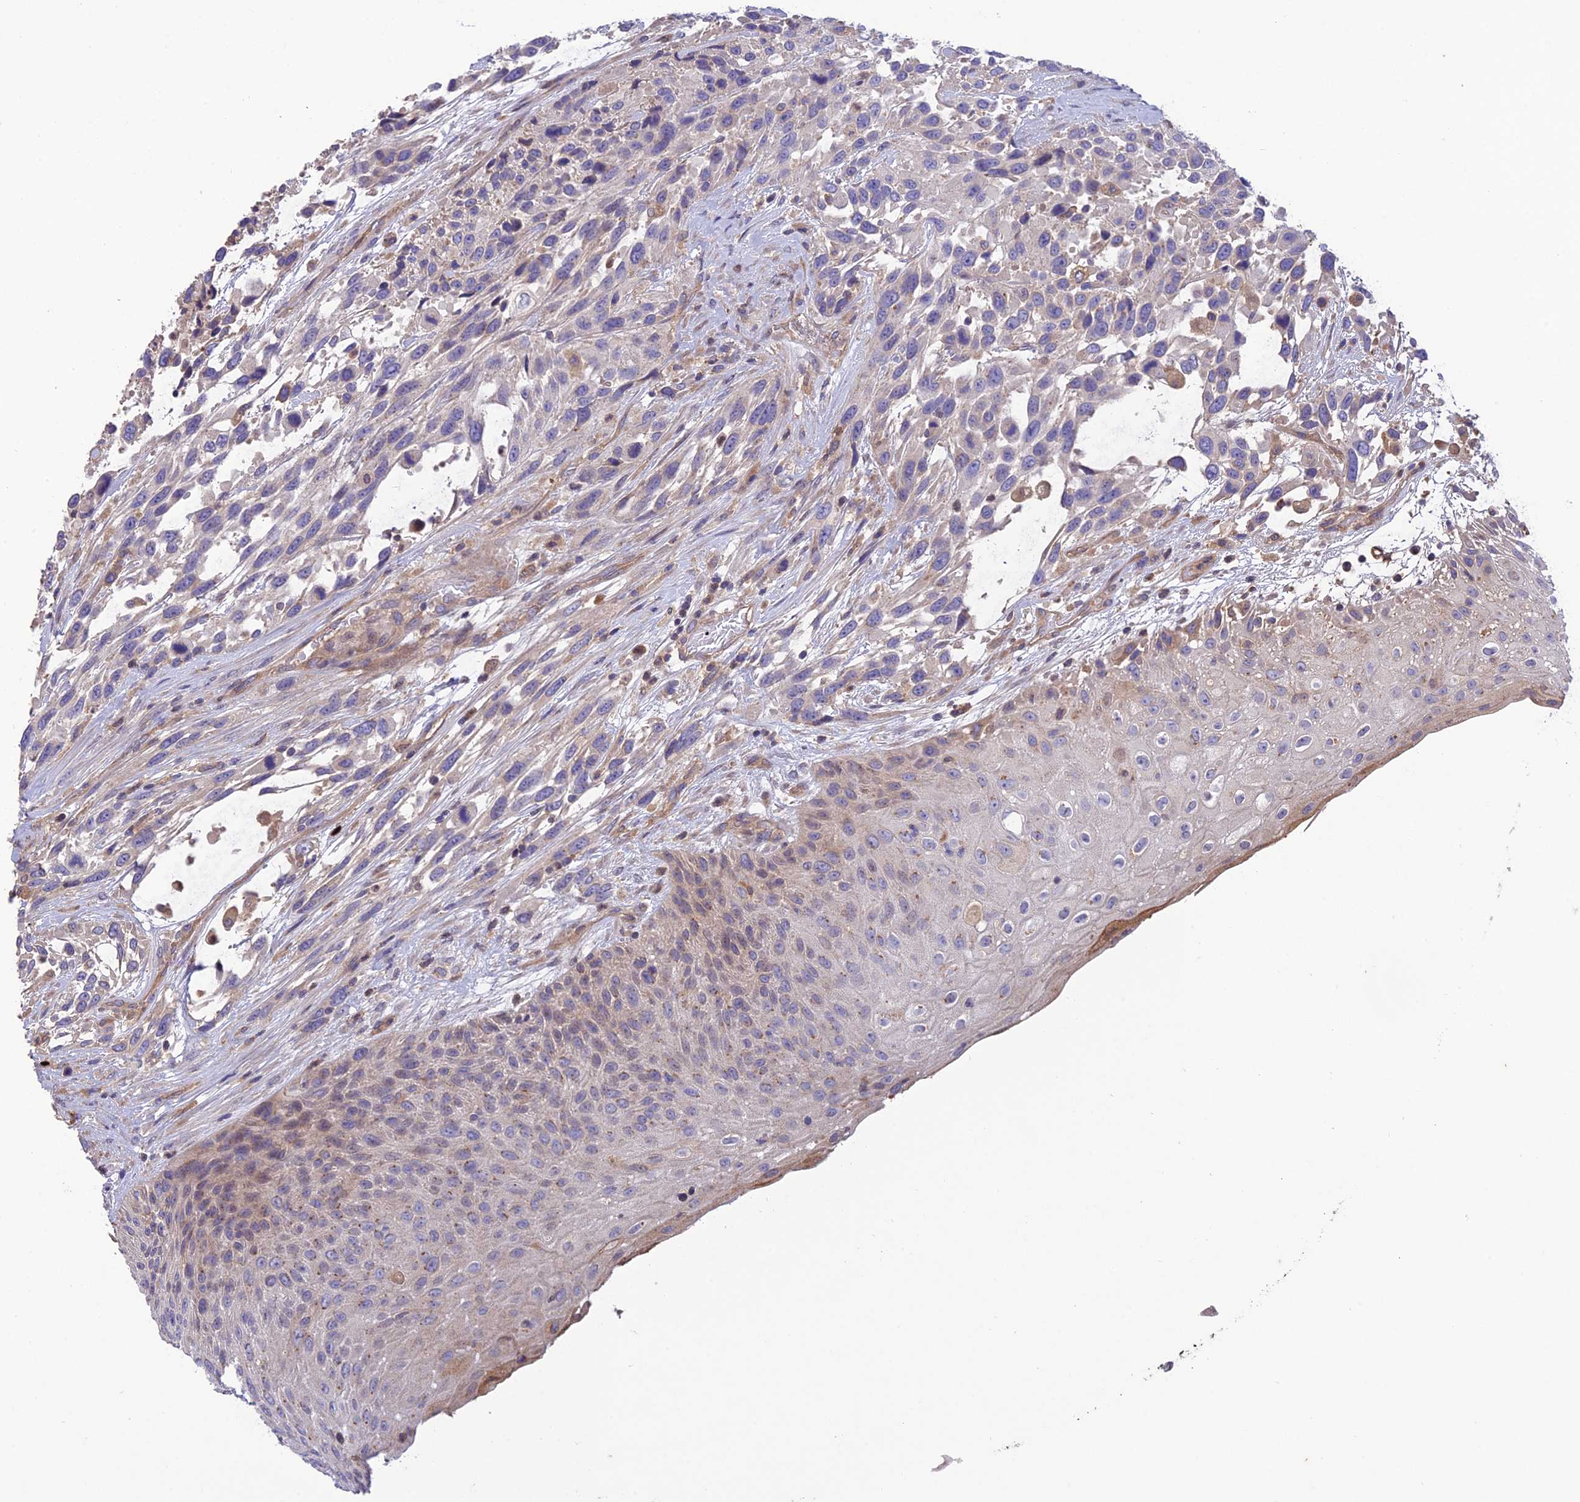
{"staining": {"intensity": "negative", "quantity": "none", "location": "none"}, "tissue": "urothelial cancer", "cell_type": "Tumor cells", "image_type": "cancer", "snomed": [{"axis": "morphology", "description": "Urothelial carcinoma, High grade"}, {"axis": "topography", "description": "Urinary bladder"}], "caption": "Immunohistochemistry image of neoplastic tissue: urothelial cancer stained with DAB (3,3'-diaminobenzidine) displays no significant protein positivity in tumor cells. Brightfield microscopy of immunohistochemistry stained with DAB (brown) and hematoxylin (blue), captured at high magnification.", "gene": "MIOS", "patient": {"sex": "female", "age": 70}}